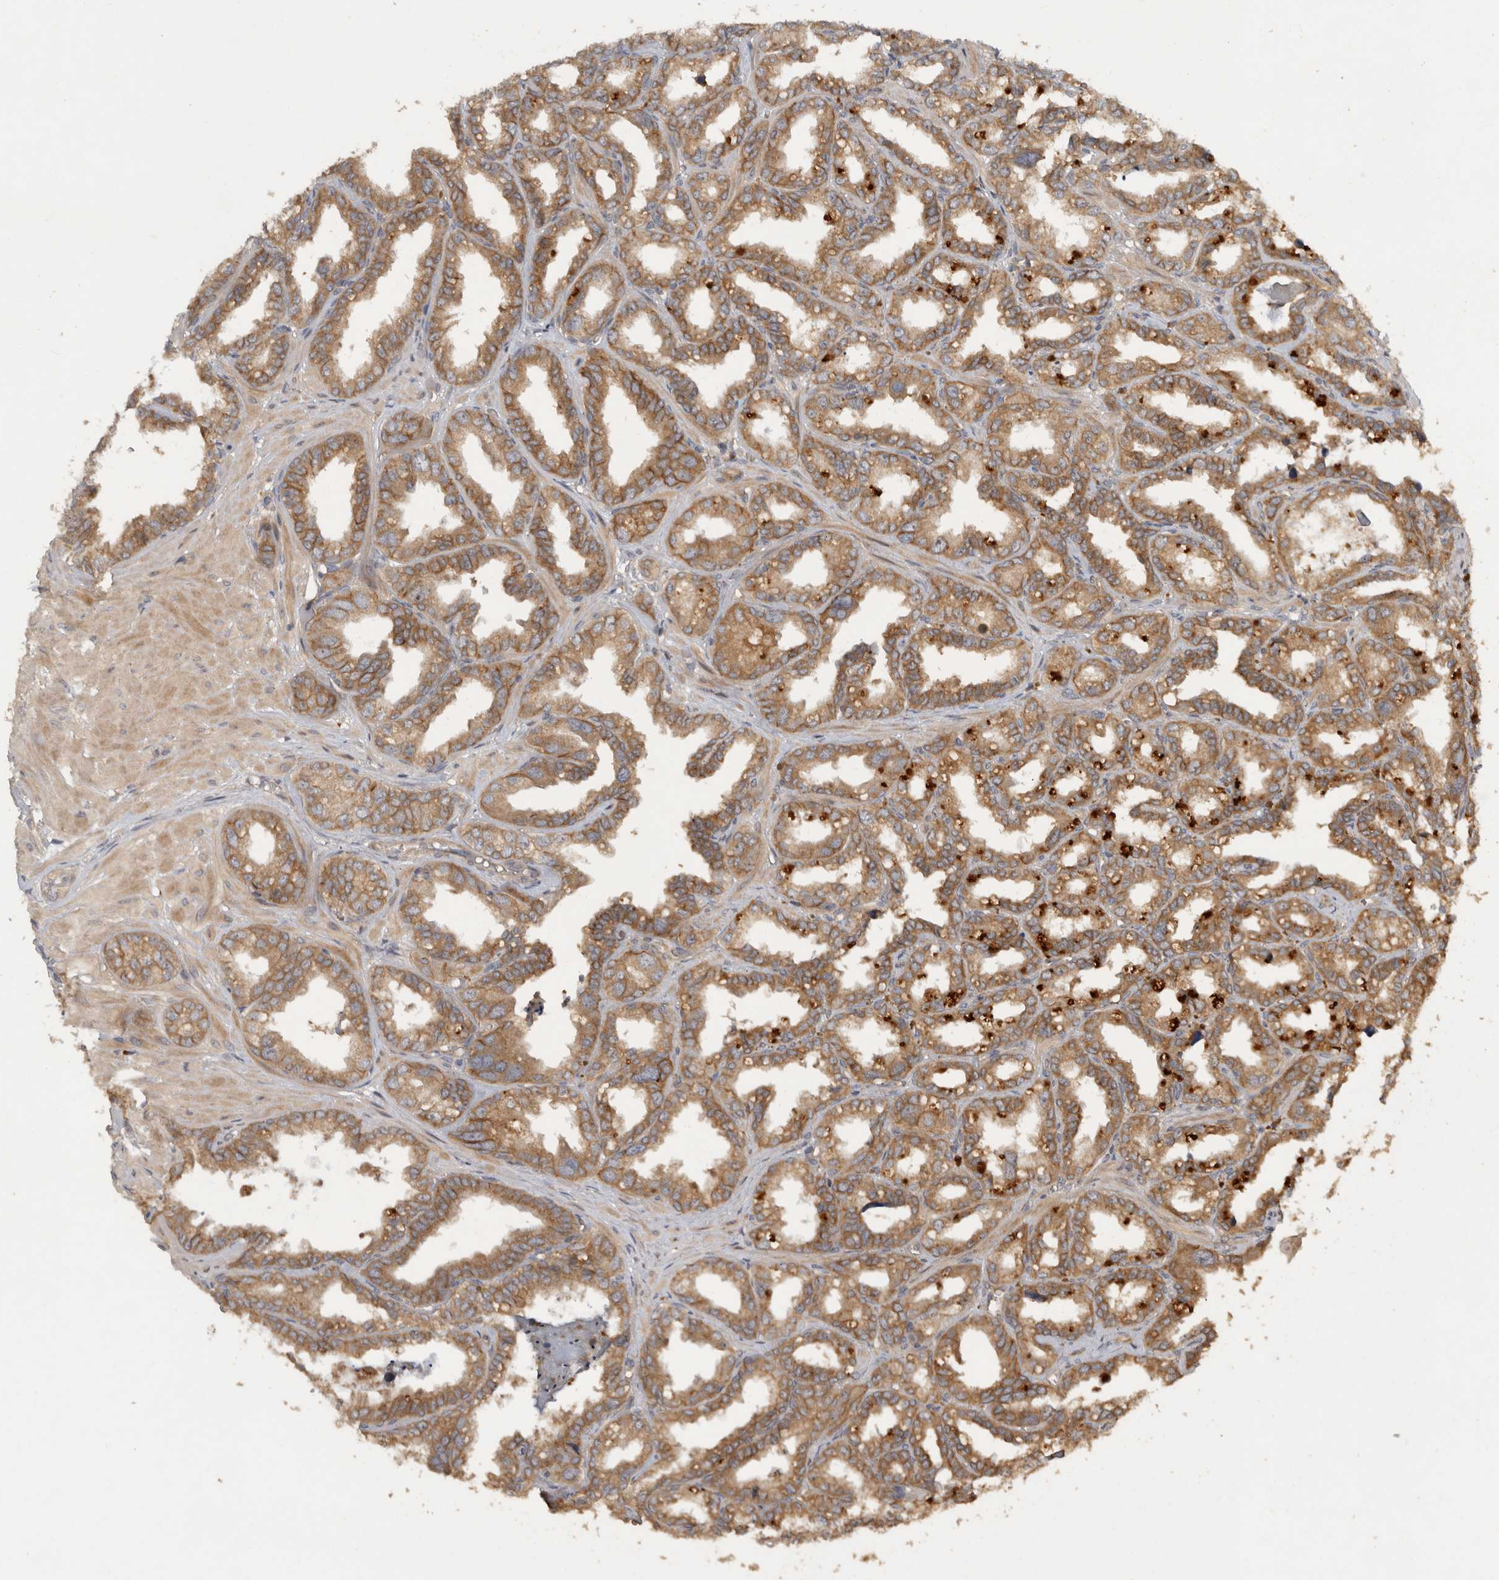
{"staining": {"intensity": "moderate", "quantity": ">75%", "location": "cytoplasmic/membranous"}, "tissue": "seminal vesicle", "cell_type": "Glandular cells", "image_type": "normal", "snomed": [{"axis": "morphology", "description": "Normal tissue, NOS"}, {"axis": "topography", "description": "Prostate"}, {"axis": "topography", "description": "Seminal veicle"}], "caption": "Seminal vesicle was stained to show a protein in brown. There is medium levels of moderate cytoplasmic/membranous staining in approximately >75% of glandular cells. The protein of interest is stained brown, and the nuclei are stained in blue (DAB IHC with brightfield microscopy, high magnification).", "gene": "VEPH1", "patient": {"sex": "male", "age": 51}}